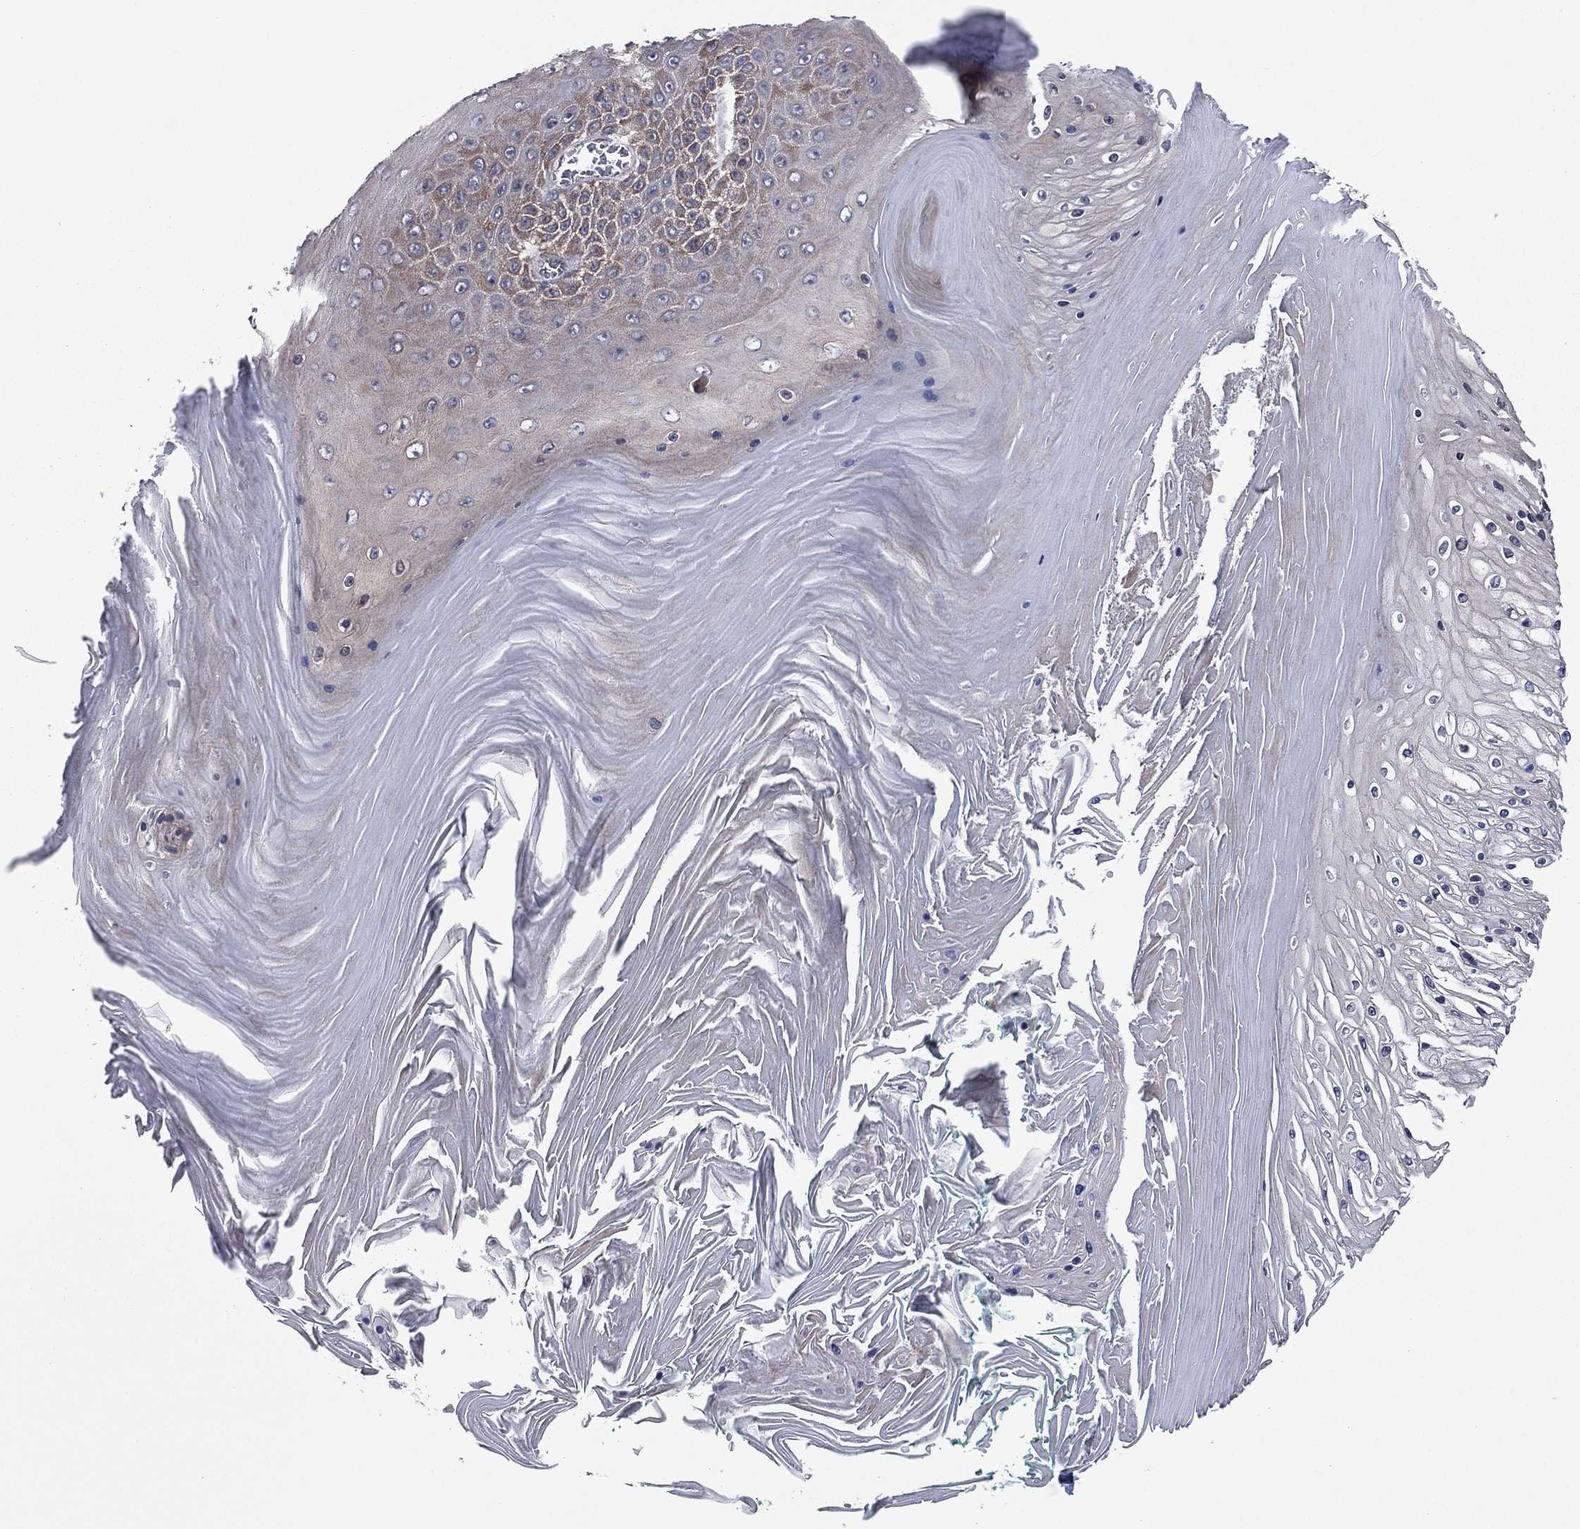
{"staining": {"intensity": "weak", "quantity": "<25%", "location": "cytoplasmic/membranous"}, "tissue": "skin cancer", "cell_type": "Tumor cells", "image_type": "cancer", "snomed": [{"axis": "morphology", "description": "Squamous cell carcinoma, NOS"}, {"axis": "topography", "description": "Skin"}], "caption": "Skin cancer (squamous cell carcinoma) was stained to show a protein in brown. There is no significant positivity in tumor cells. Brightfield microscopy of immunohistochemistry stained with DAB (3,3'-diaminobenzidine) (brown) and hematoxylin (blue), captured at high magnification.", "gene": "C2orf76", "patient": {"sex": "male", "age": 62}}